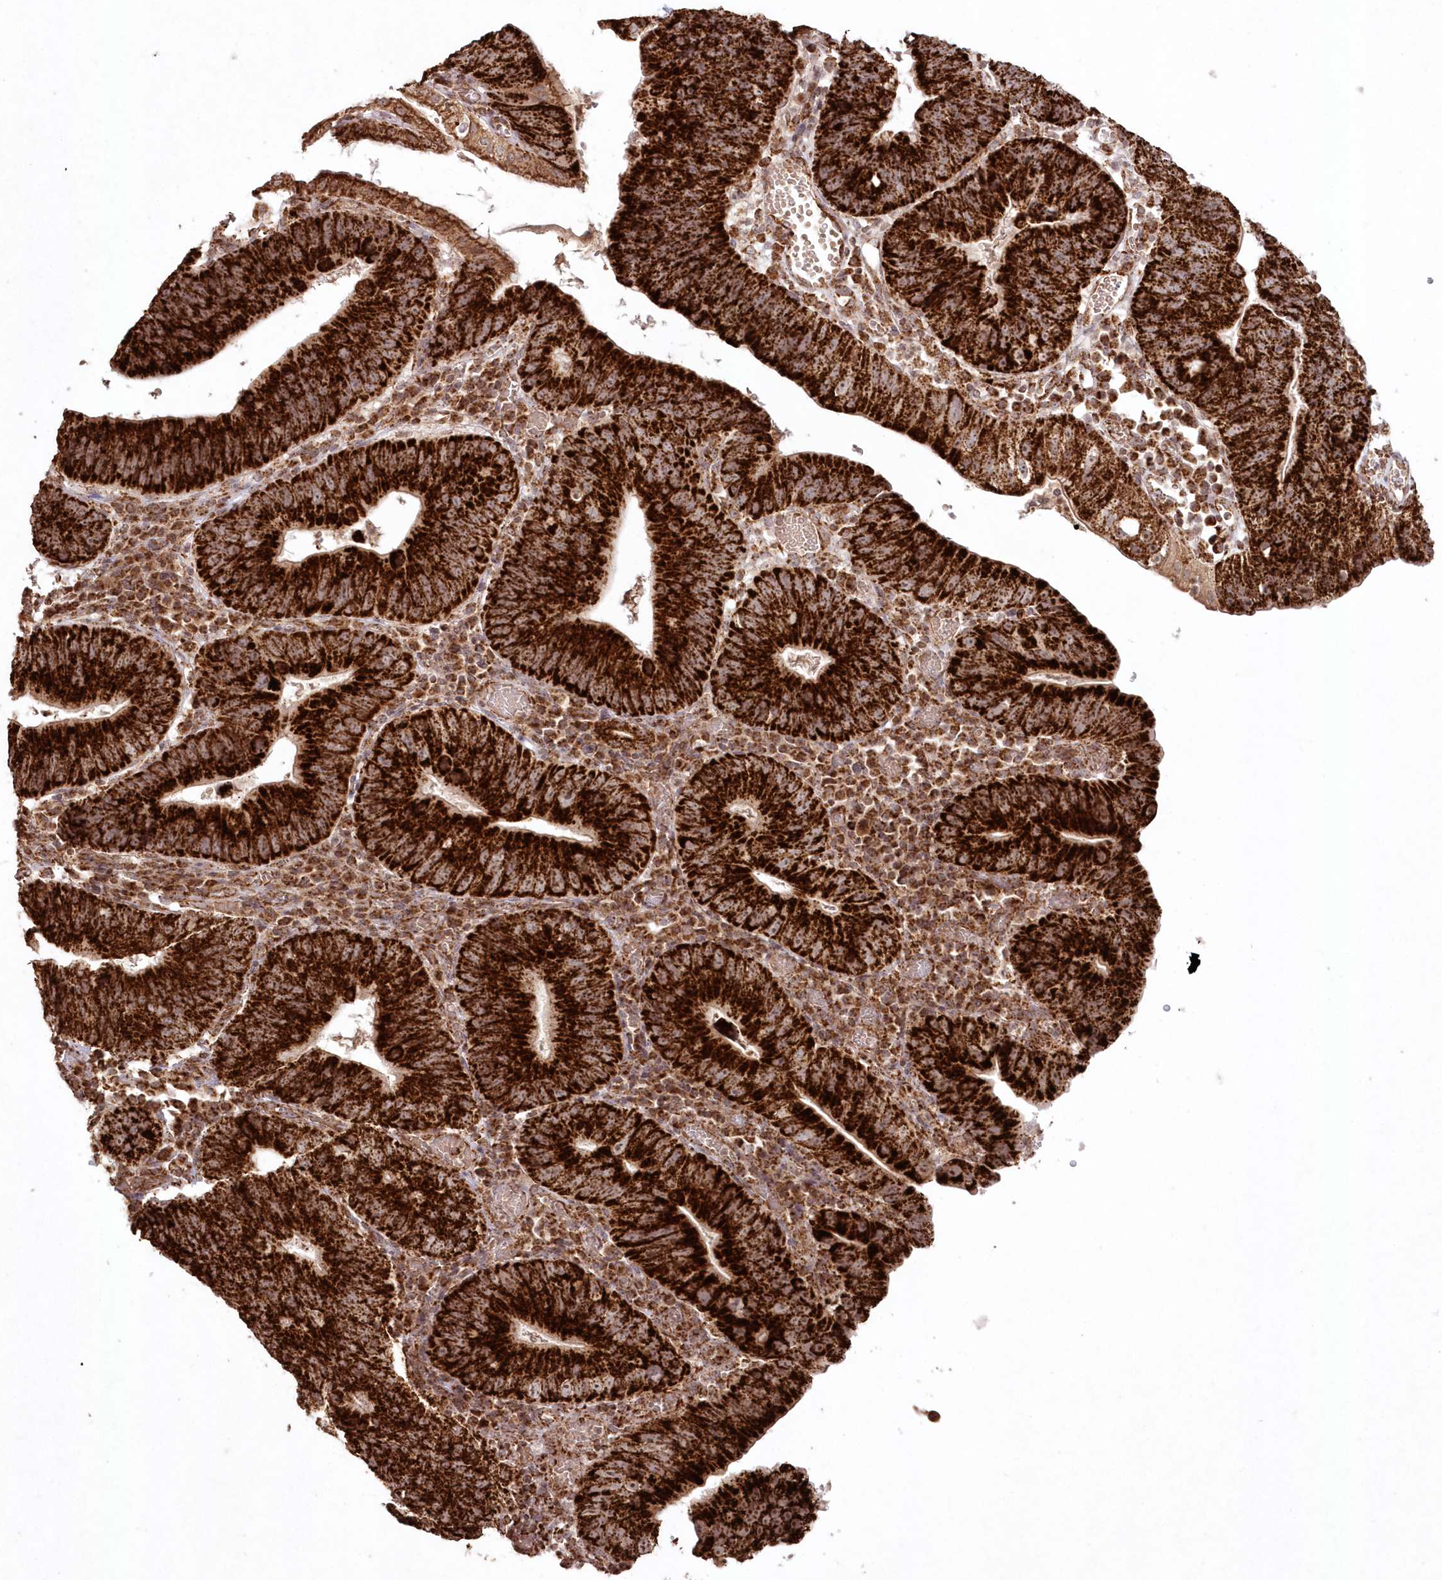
{"staining": {"intensity": "strong", "quantity": ">75%", "location": "cytoplasmic/membranous"}, "tissue": "stomach cancer", "cell_type": "Tumor cells", "image_type": "cancer", "snomed": [{"axis": "morphology", "description": "Adenocarcinoma, NOS"}, {"axis": "topography", "description": "Stomach"}], "caption": "Immunohistochemistry (IHC) photomicrograph of neoplastic tissue: stomach cancer (adenocarcinoma) stained using immunohistochemistry displays high levels of strong protein expression localized specifically in the cytoplasmic/membranous of tumor cells, appearing as a cytoplasmic/membranous brown color.", "gene": "LRPPRC", "patient": {"sex": "male", "age": 59}}